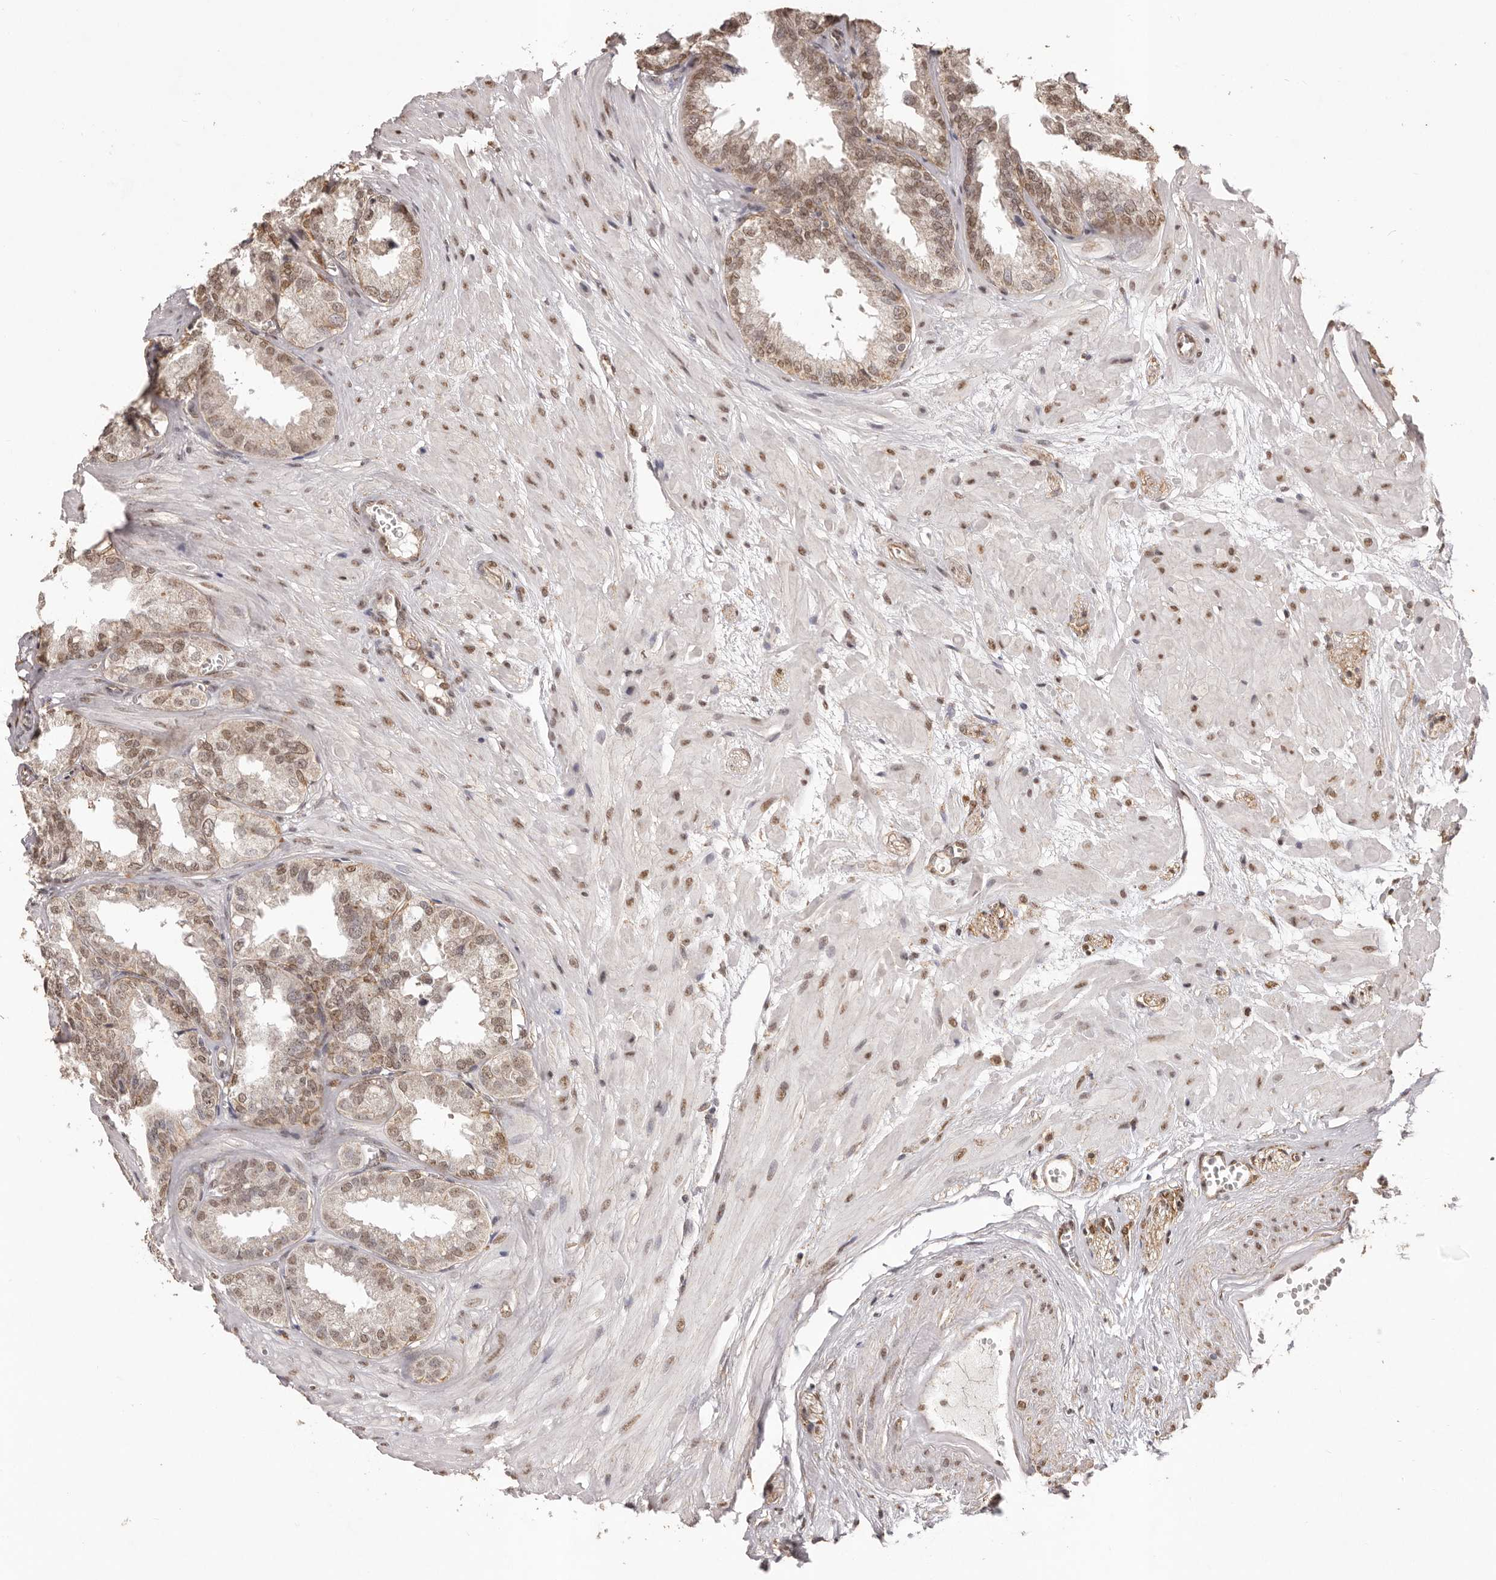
{"staining": {"intensity": "moderate", "quantity": ">75%", "location": "nuclear"}, "tissue": "seminal vesicle", "cell_type": "Glandular cells", "image_type": "normal", "snomed": [{"axis": "morphology", "description": "Normal tissue, NOS"}, {"axis": "topography", "description": "Prostate"}, {"axis": "topography", "description": "Seminal veicle"}], "caption": "DAB (3,3'-diaminobenzidine) immunohistochemical staining of unremarkable human seminal vesicle displays moderate nuclear protein staining in approximately >75% of glandular cells. (Brightfield microscopy of DAB IHC at high magnification).", "gene": "RPS6KA5", "patient": {"sex": "male", "age": 51}}